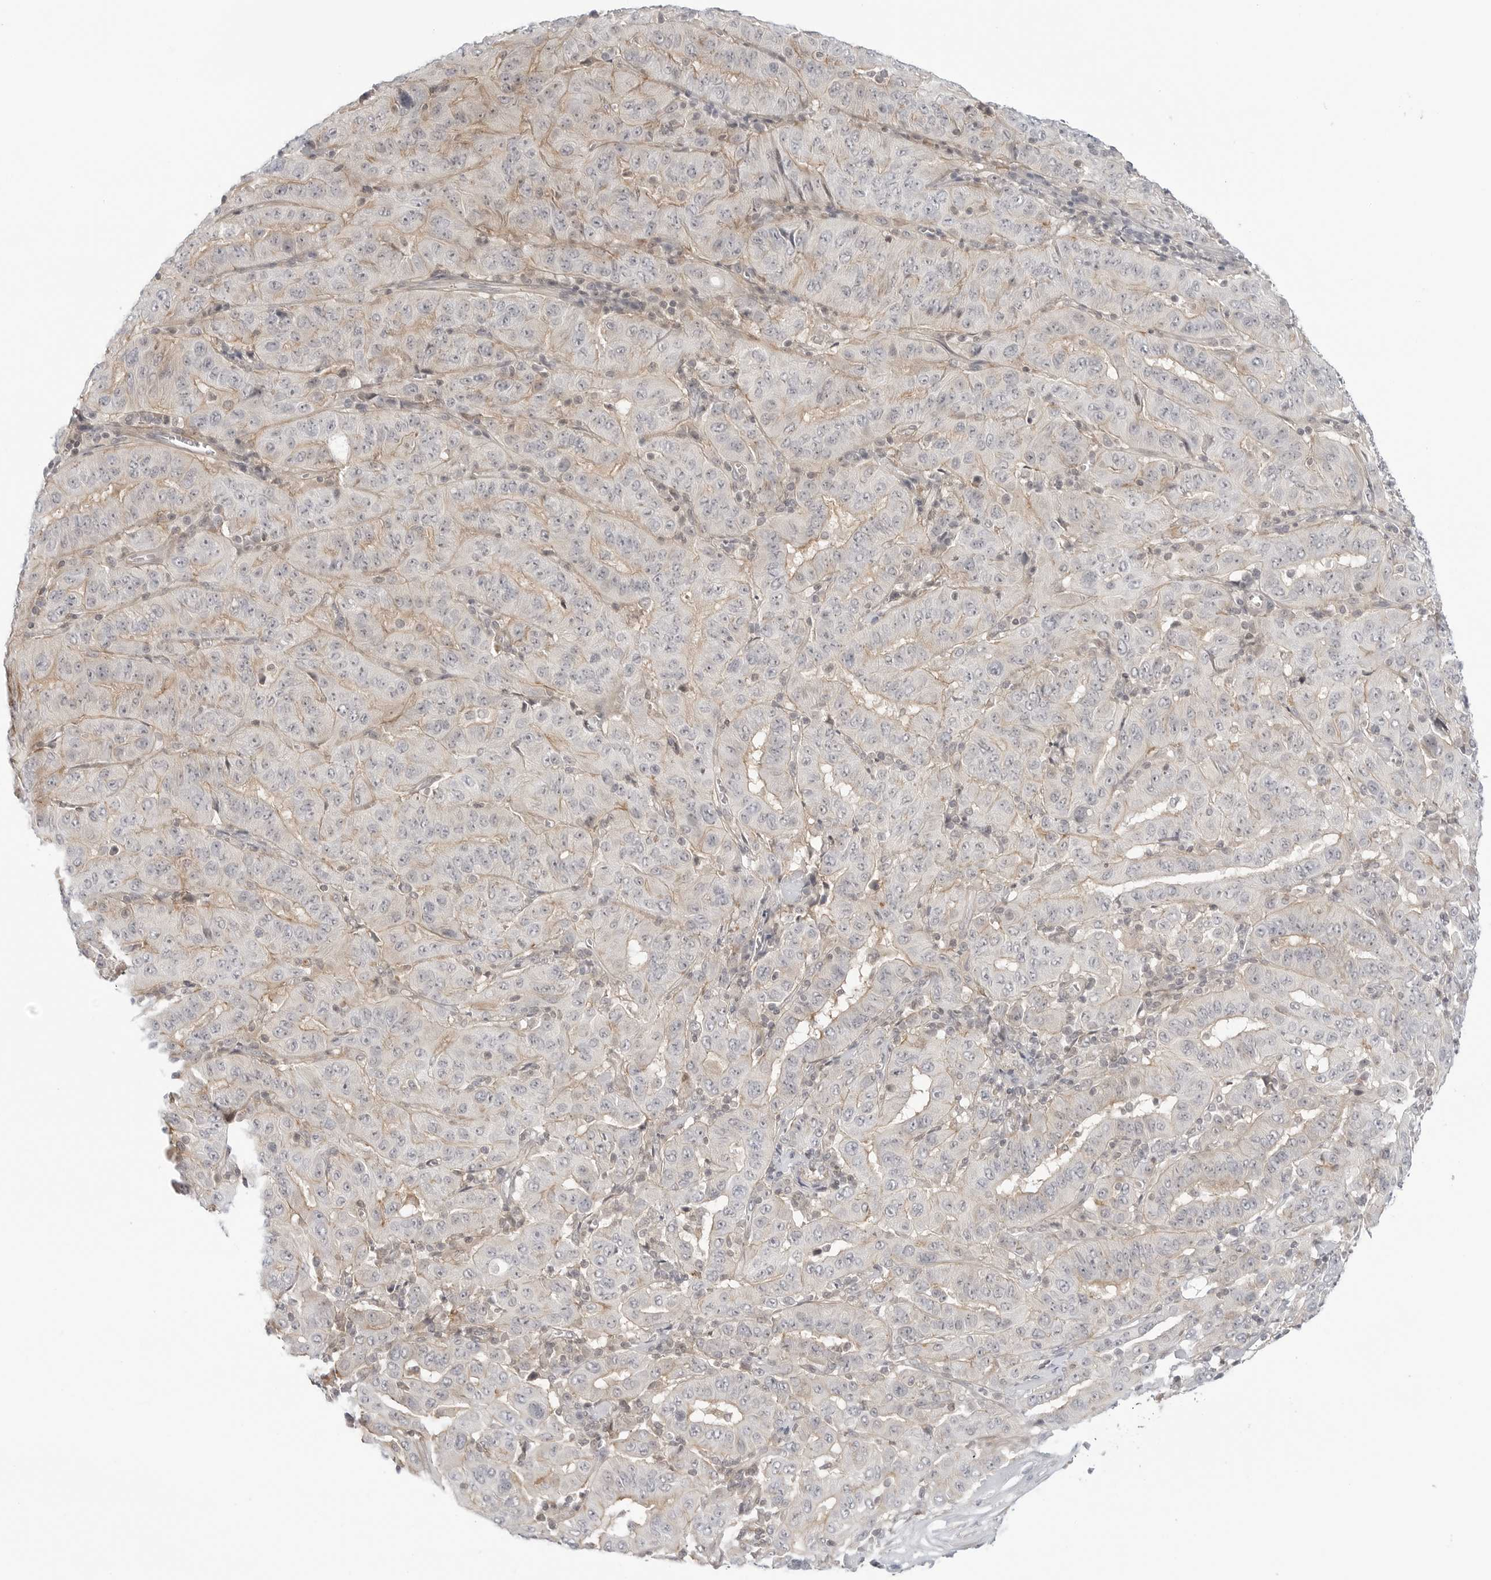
{"staining": {"intensity": "weak", "quantity": "<25%", "location": "cytoplasmic/membranous"}, "tissue": "pancreatic cancer", "cell_type": "Tumor cells", "image_type": "cancer", "snomed": [{"axis": "morphology", "description": "Adenocarcinoma, NOS"}, {"axis": "topography", "description": "Pancreas"}], "caption": "High power microscopy image of an immunohistochemistry image of pancreatic adenocarcinoma, revealing no significant expression in tumor cells. (Stains: DAB (3,3'-diaminobenzidine) IHC with hematoxylin counter stain, Microscopy: brightfield microscopy at high magnification).", "gene": "STXBP3", "patient": {"sex": "male", "age": 63}}